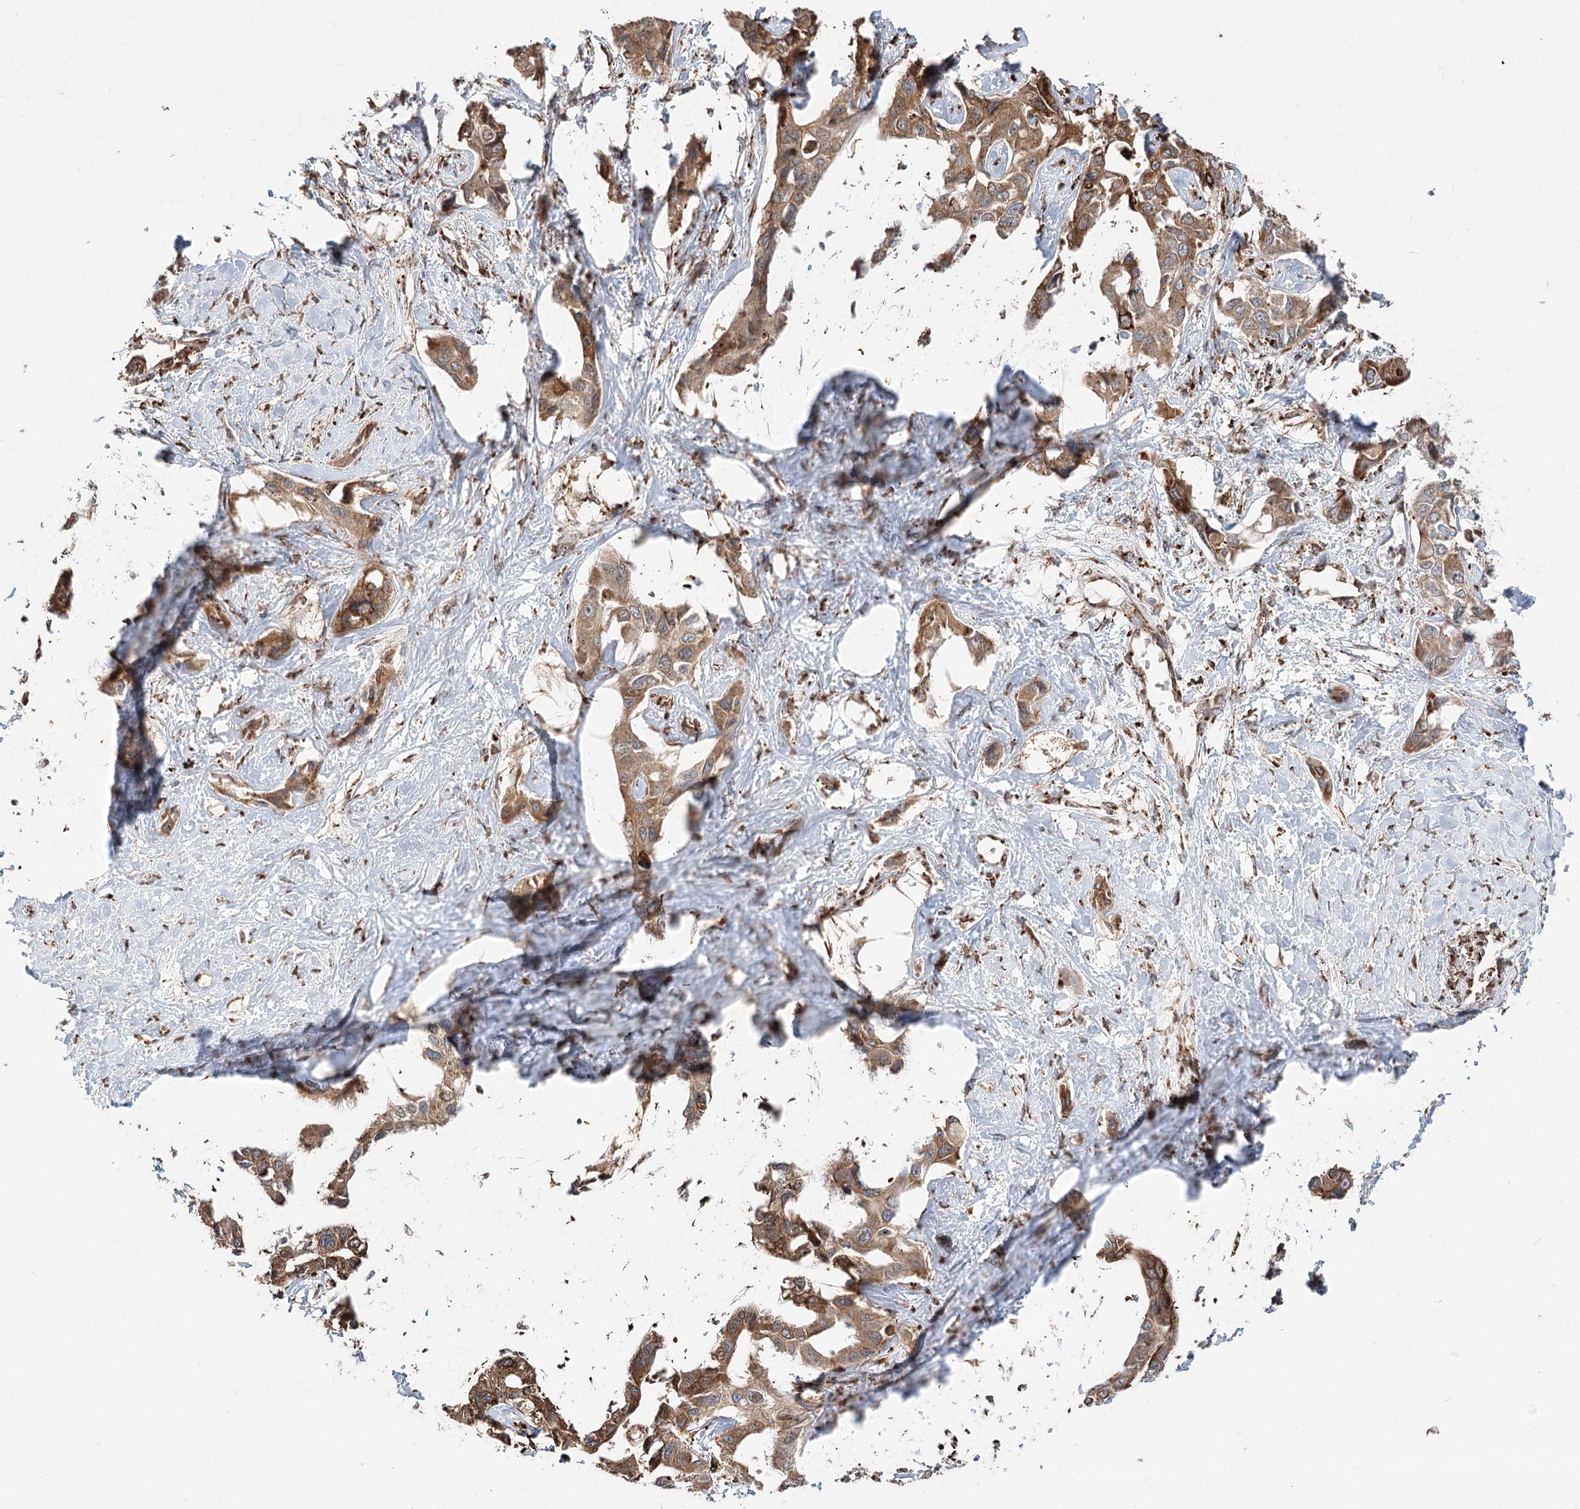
{"staining": {"intensity": "moderate", "quantity": ">75%", "location": "cytoplasmic/membranous"}, "tissue": "liver cancer", "cell_type": "Tumor cells", "image_type": "cancer", "snomed": [{"axis": "morphology", "description": "Cholangiocarcinoma"}, {"axis": "topography", "description": "Liver"}], "caption": "Brown immunohistochemical staining in liver cancer displays moderate cytoplasmic/membranous expression in approximately >75% of tumor cells.", "gene": "DNAJB14", "patient": {"sex": "male", "age": 59}}